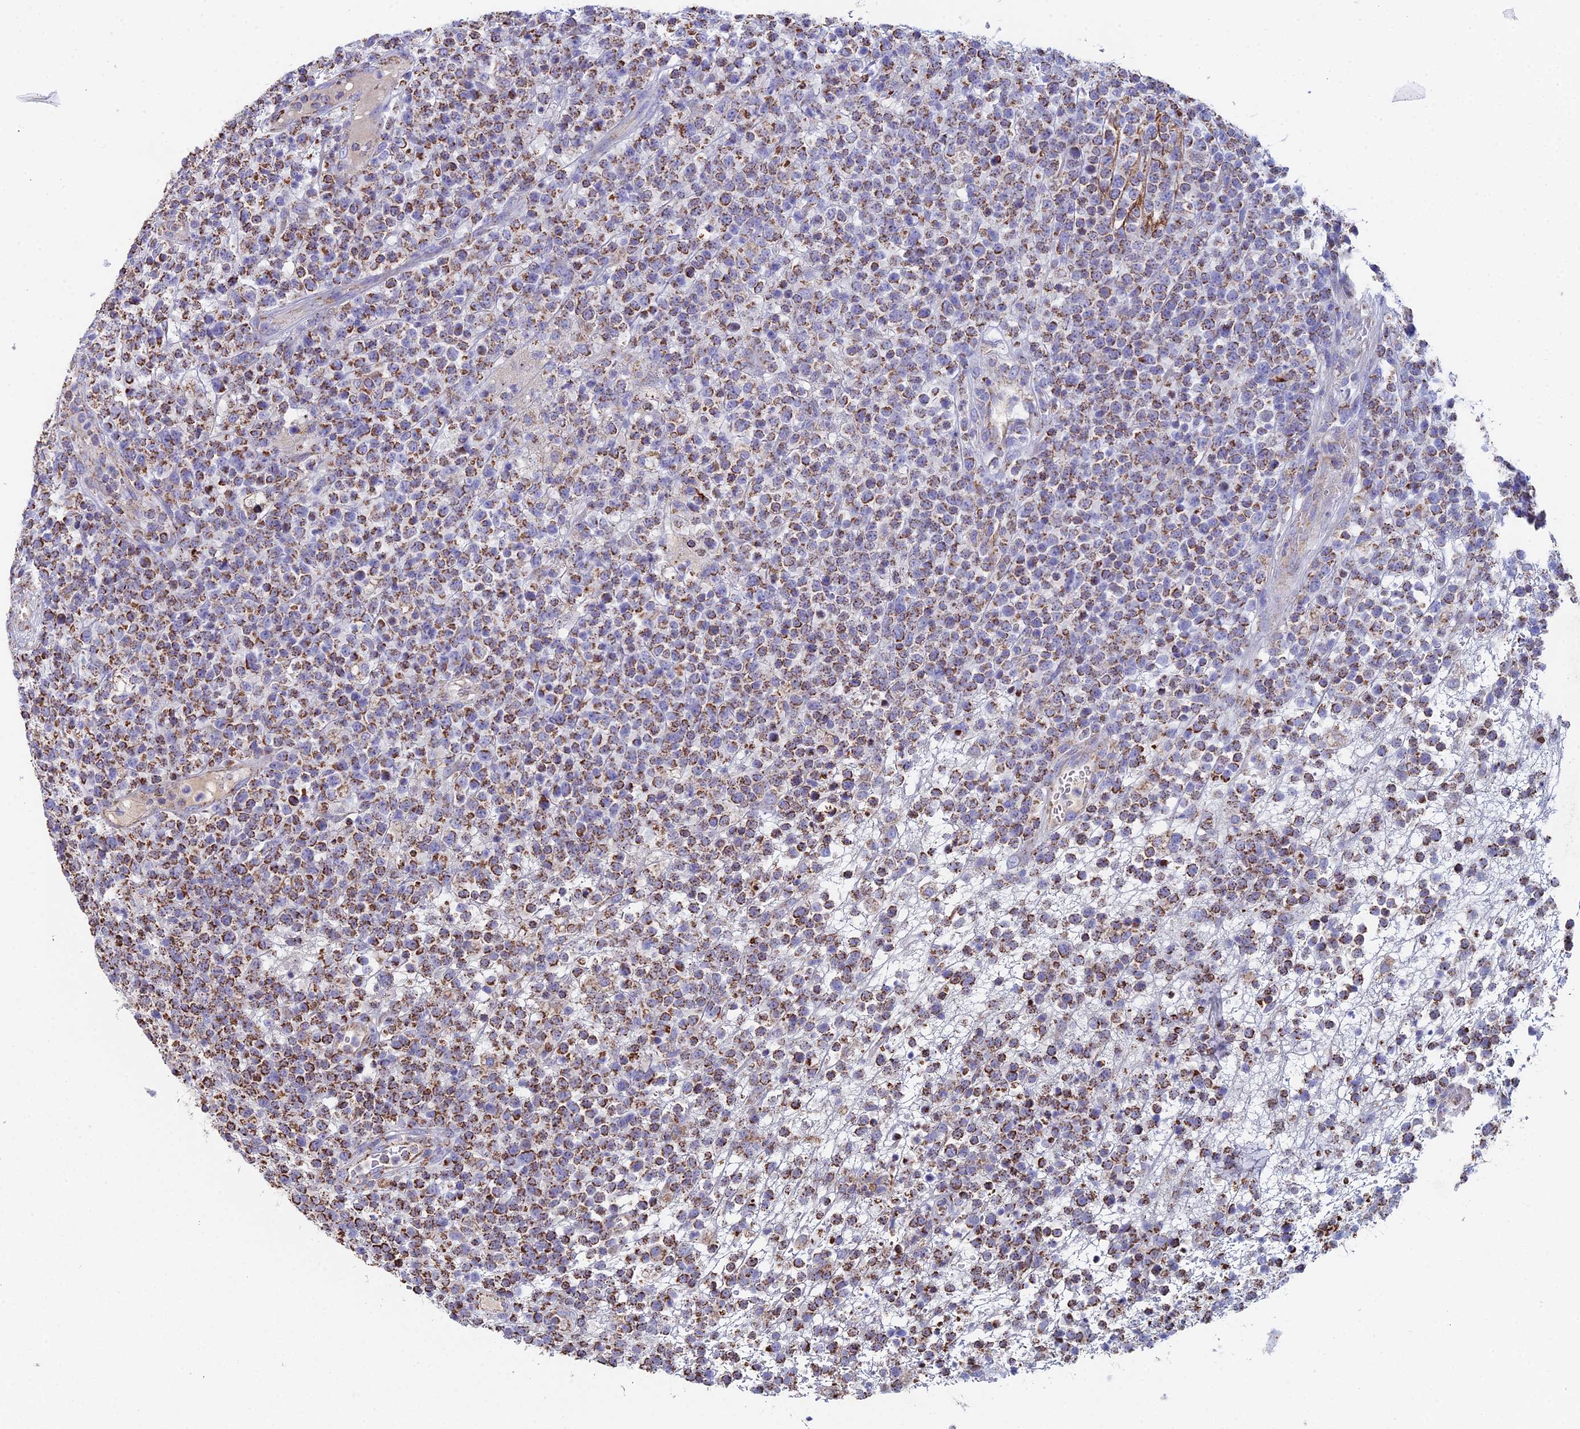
{"staining": {"intensity": "moderate", "quantity": ">75%", "location": "cytoplasmic/membranous"}, "tissue": "lymphoma", "cell_type": "Tumor cells", "image_type": "cancer", "snomed": [{"axis": "morphology", "description": "Malignant lymphoma, non-Hodgkin's type, High grade"}, {"axis": "topography", "description": "Colon"}], "caption": "Malignant lymphoma, non-Hodgkin's type (high-grade) stained with a protein marker demonstrates moderate staining in tumor cells.", "gene": "SPOCK2", "patient": {"sex": "female", "age": 53}}